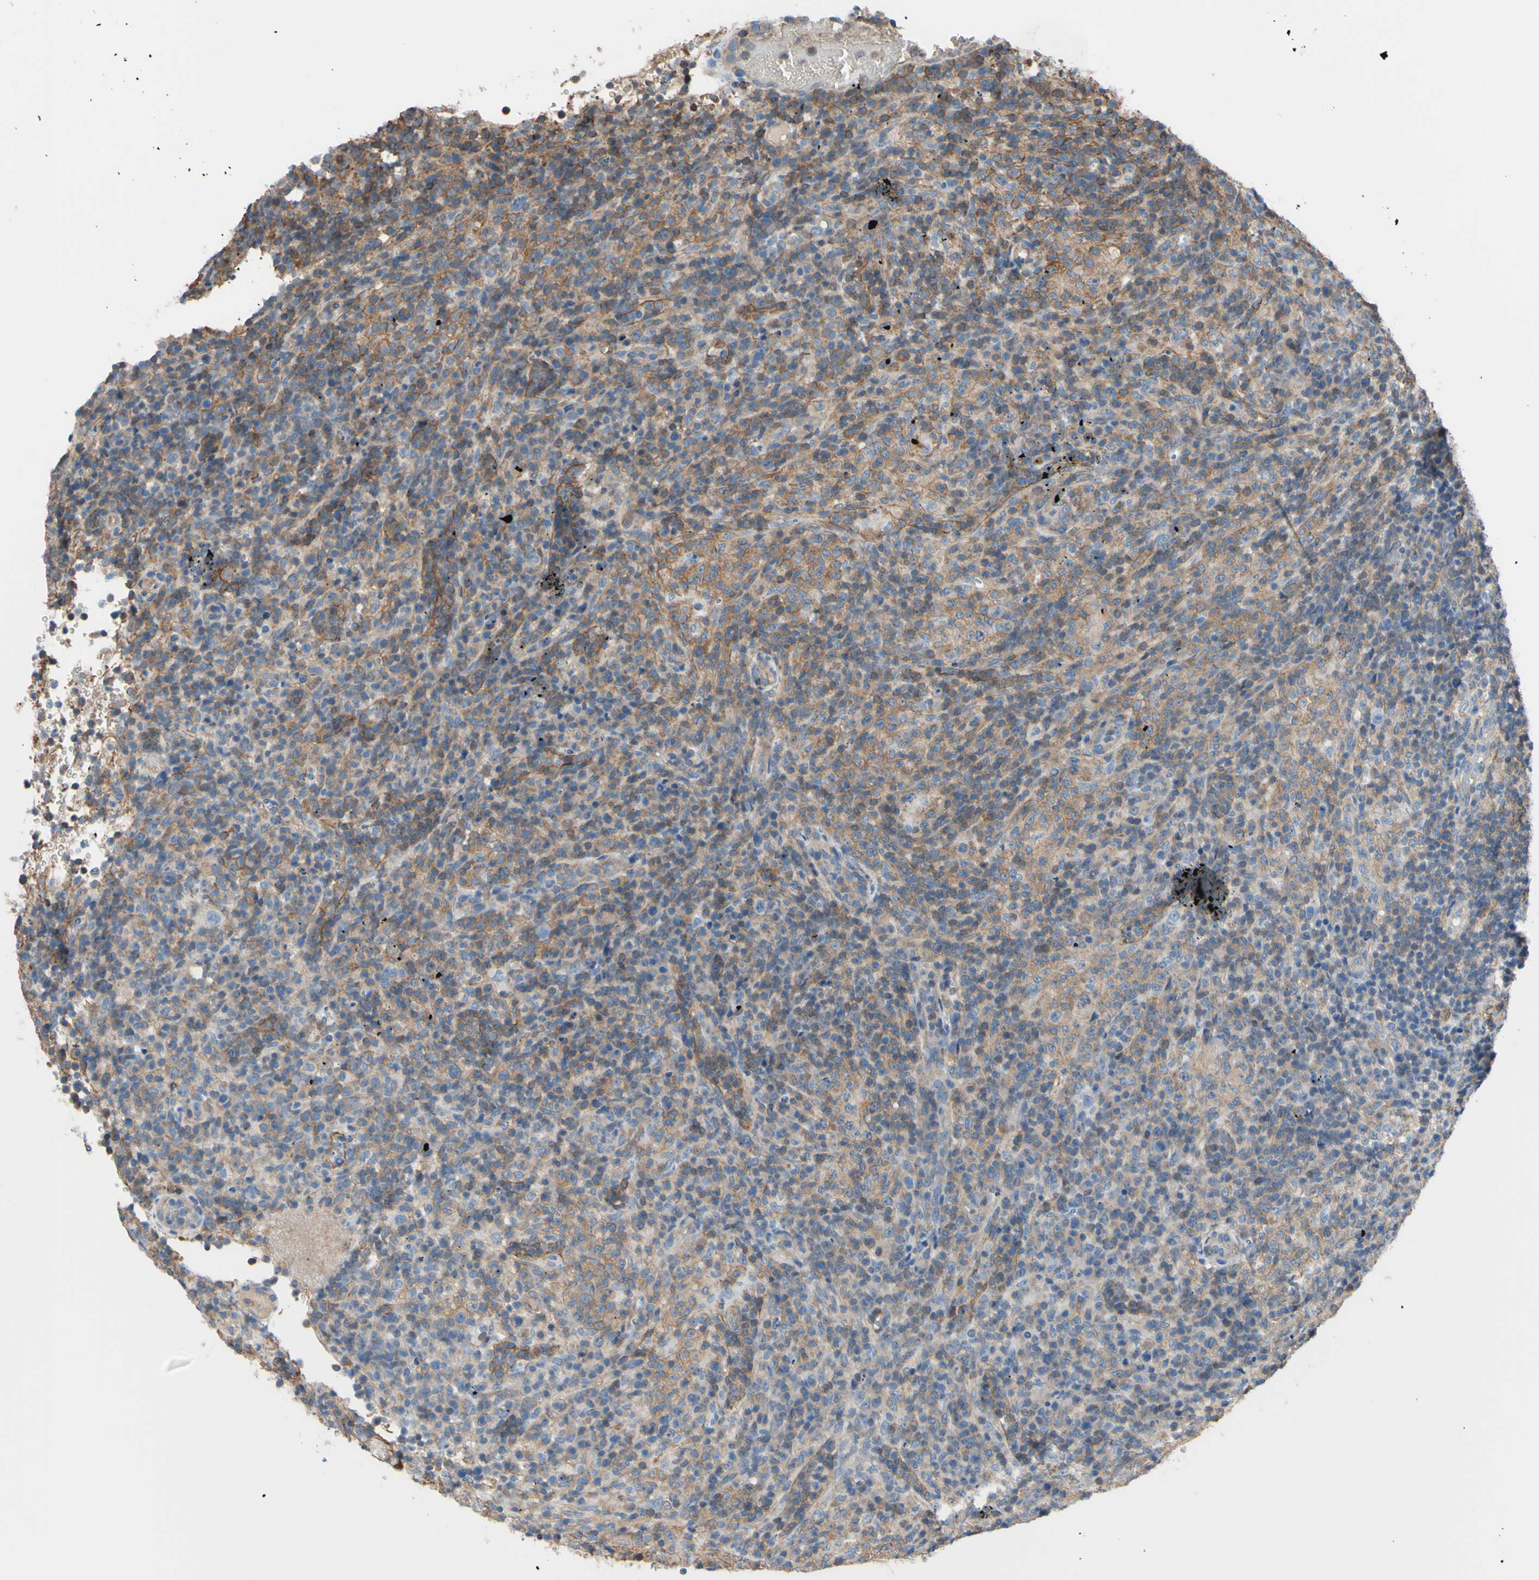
{"staining": {"intensity": "weak", "quantity": "25%-75%", "location": "cytoplasmic/membranous"}, "tissue": "lymphoma", "cell_type": "Tumor cells", "image_type": "cancer", "snomed": [{"axis": "morphology", "description": "Malignant lymphoma, non-Hodgkin's type, High grade"}, {"axis": "topography", "description": "Lymph node"}], "caption": "This is an image of IHC staining of lymphoma, which shows weak positivity in the cytoplasmic/membranous of tumor cells.", "gene": "ADD1", "patient": {"sex": "female", "age": 76}}